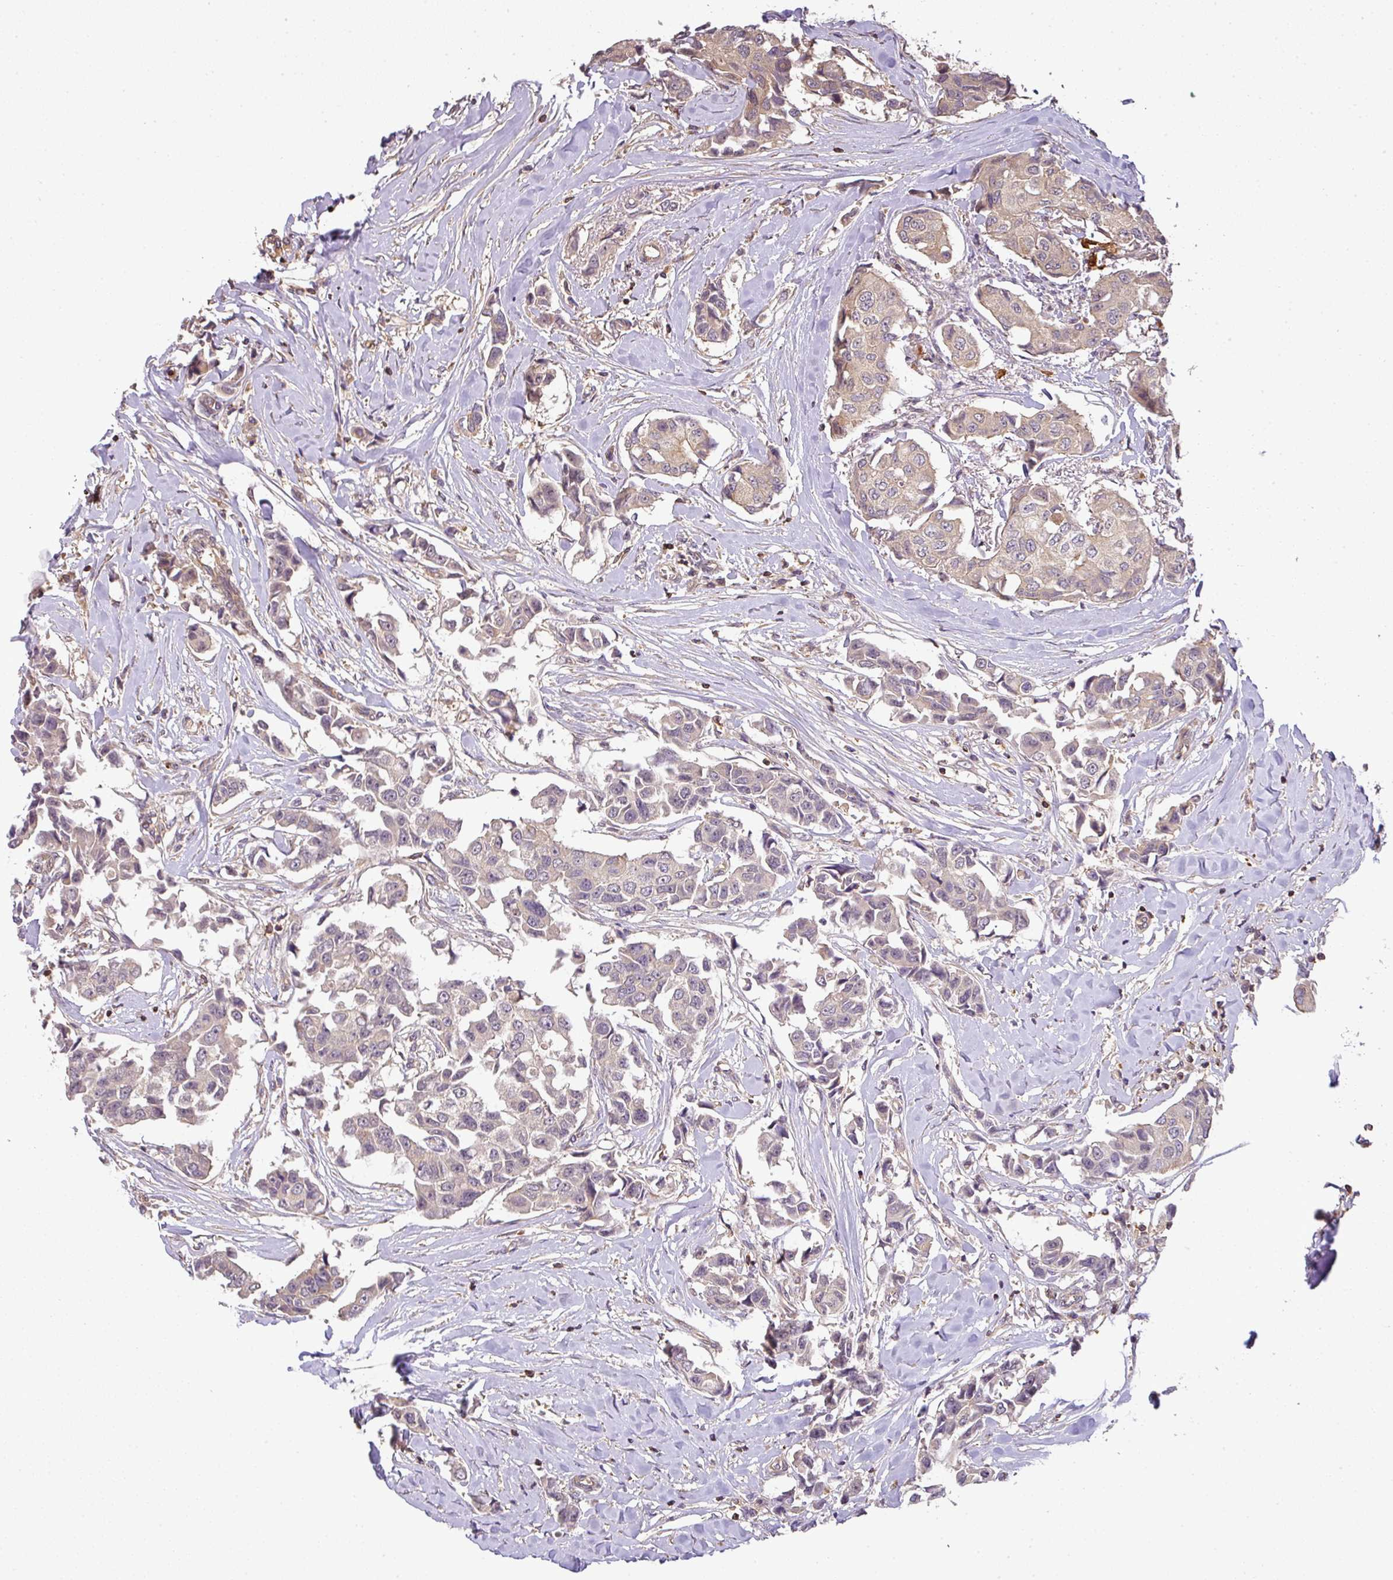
{"staining": {"intensity": "weak", "quantity": "25%-75%", "location": "cytoplasmic/membranous"}, "tissue": "breast cancer", "cell_type": "Tumor cells", "image_type": "cancer", "snomed": [{"axis": "morphology", "description": "Duct carcinoma"}, {"axis": "topography", "description": "Breast"}], "caption": "Protein staining of invasive ductal carcinoma (breast) tissue shows weak cytoplasmic/membranous staining in approximately 25%-75% of tumor cells.", "gene": "TCL1B", "patient": {"sex": "female", "age": 80}}